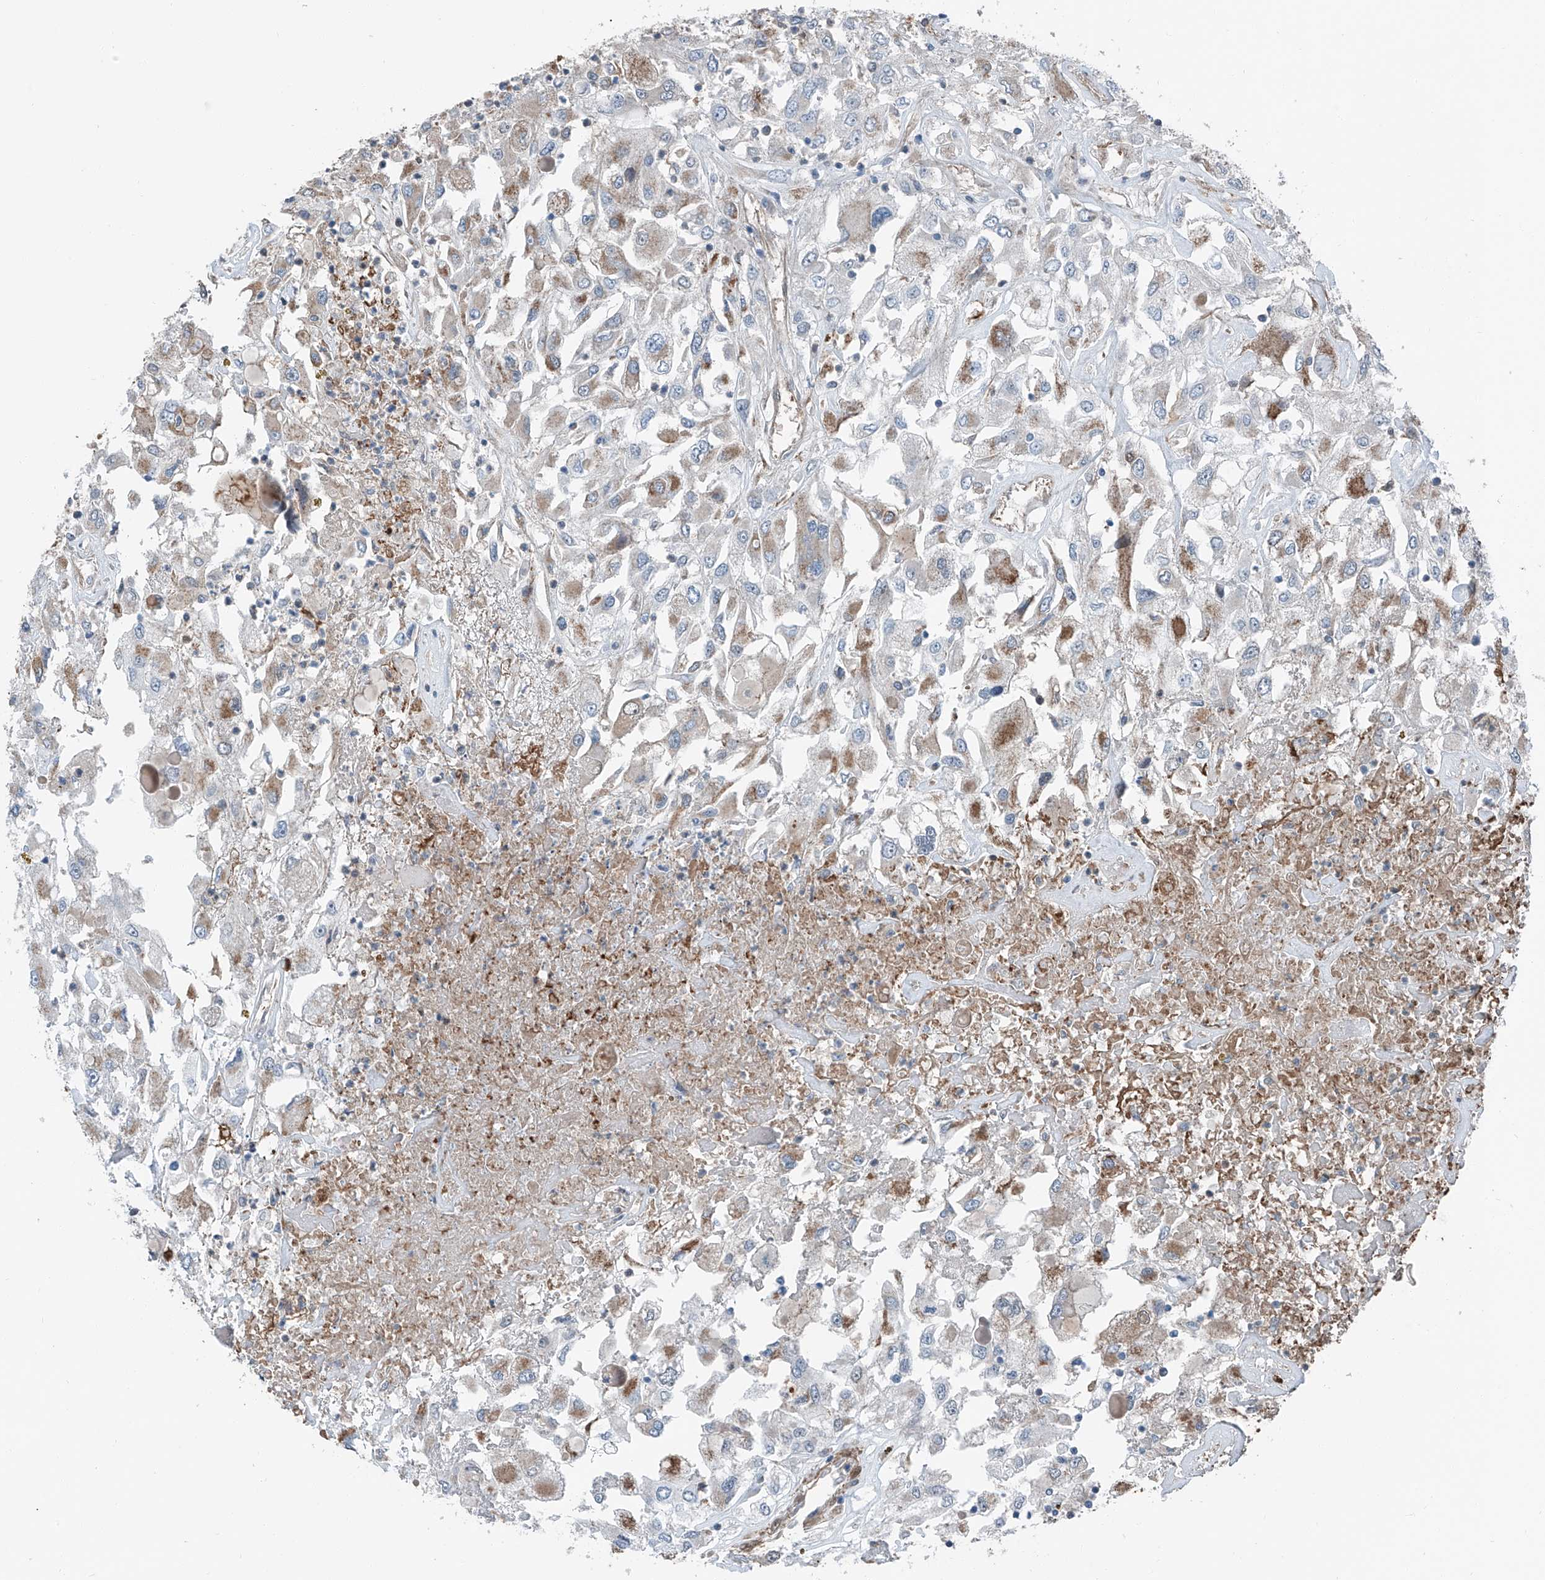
{"staining": {"intensity": "moderate", "quantity": "<25%", "location": "cytoplasmic/membranous"}, "tissue": "renal cancer", "cell_type": "Tumor cells", "image_type": "cancer", "snomed": [{"axis": "morphology", "description": "Adenocarcinoma, NOS"}, {"axis": "topography", "description": "Kidney"}], "caption": "A high-resolution histopathology image shows immunohistochemistry (IHC) staining of adenocarcinoma (renal), which displays moderate cytoplasmic/membranous staining in about <25% of tumor cells.", "gene": "HSPA6", "patient": {"sex": "female", "age": 52}}